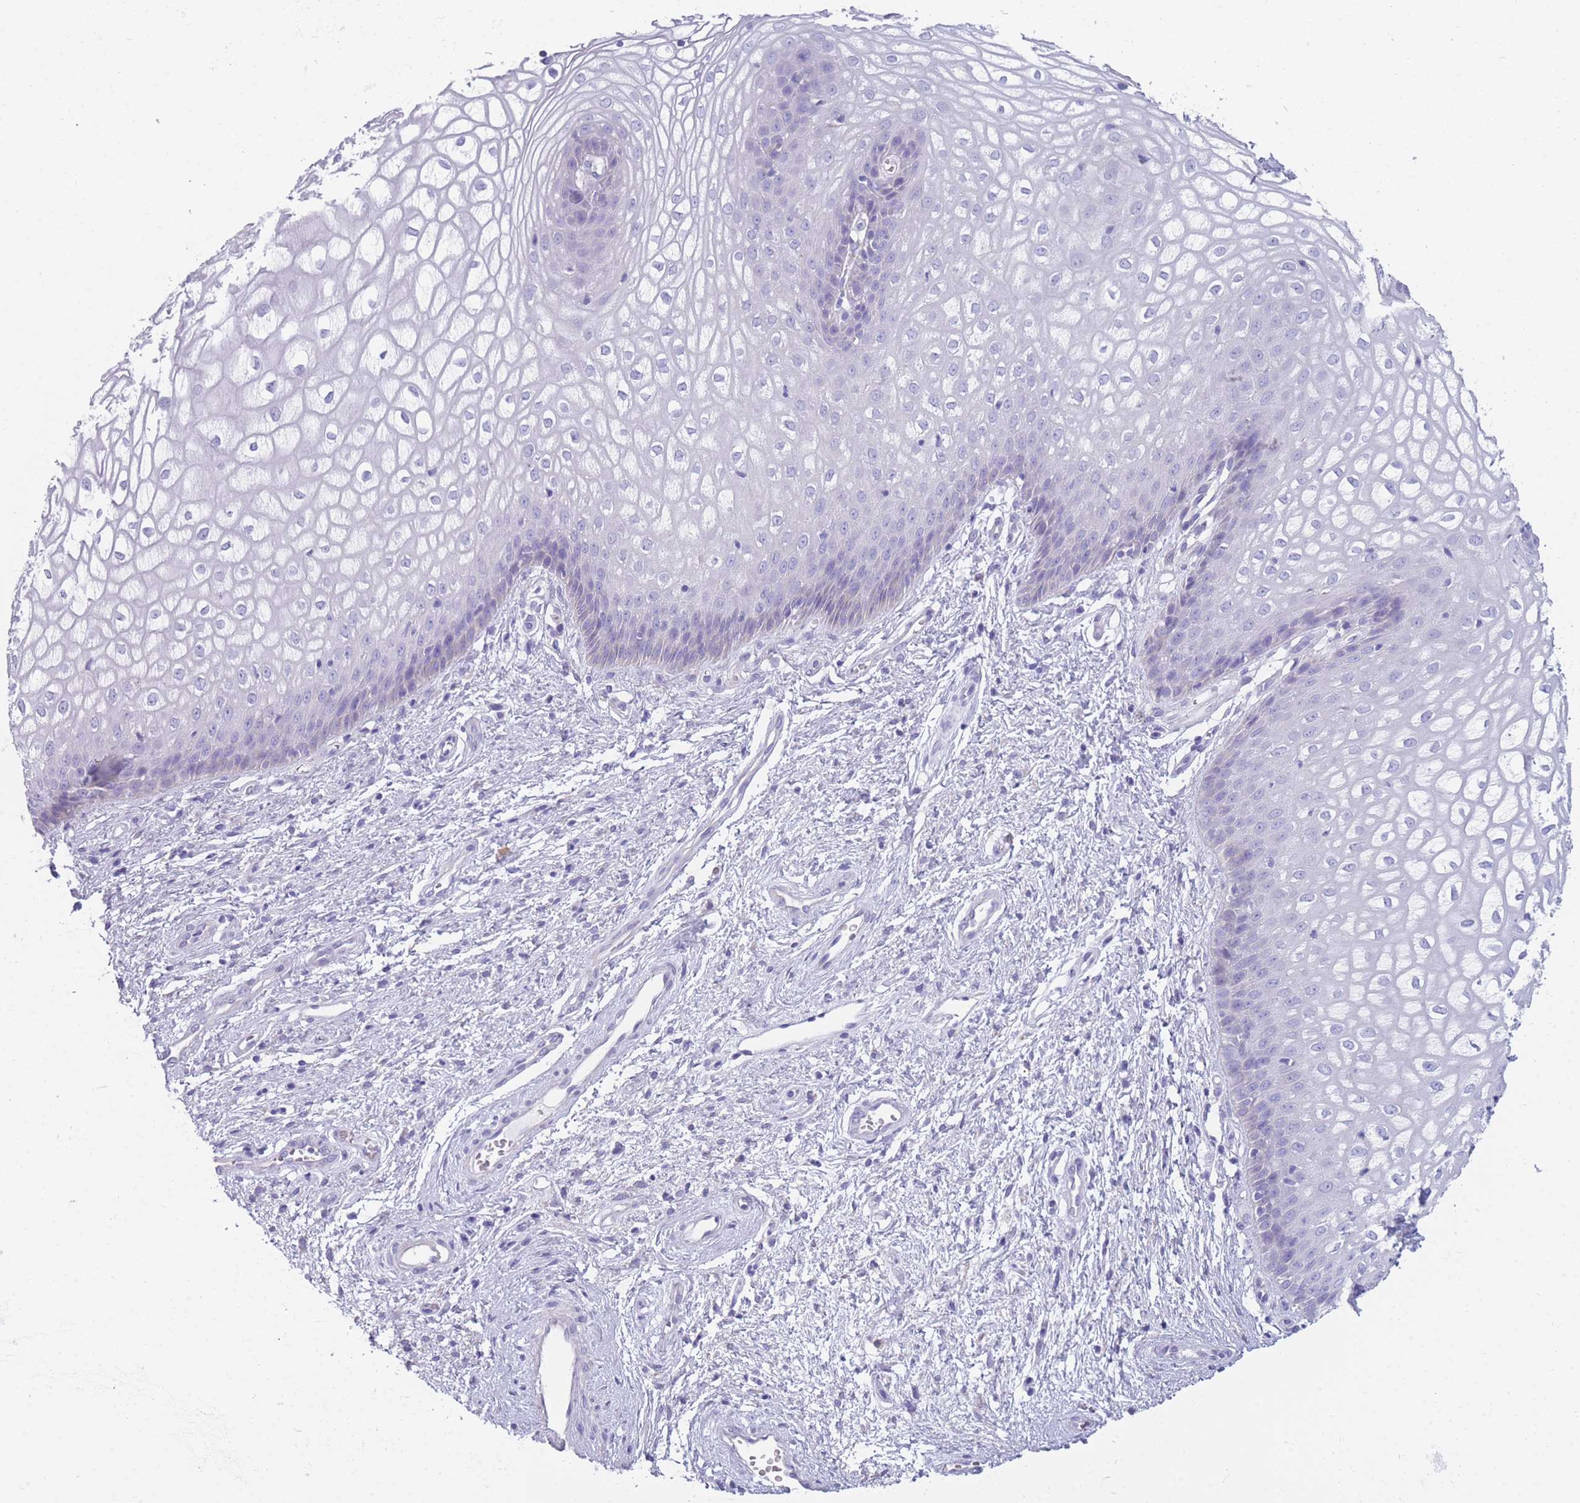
{"staining": {"intensity": "negative", "quantity": "none", "location": "none"}, "tissue": "vagina", "cell_type": "Squamous epithelial cells", "image_type": "normal", "snomed": [{"axis": "morphology", "description": "Normal tissue, NOS"}, {"axis": "topography", "description": "Vagina"}], "caption": "This is an immunohistochemistry histopathology image of normal human vagina. There is no expression in squamous epithelial cells.", "gene": "XKR8", "patient": {"sex": "female", "age": 34}}